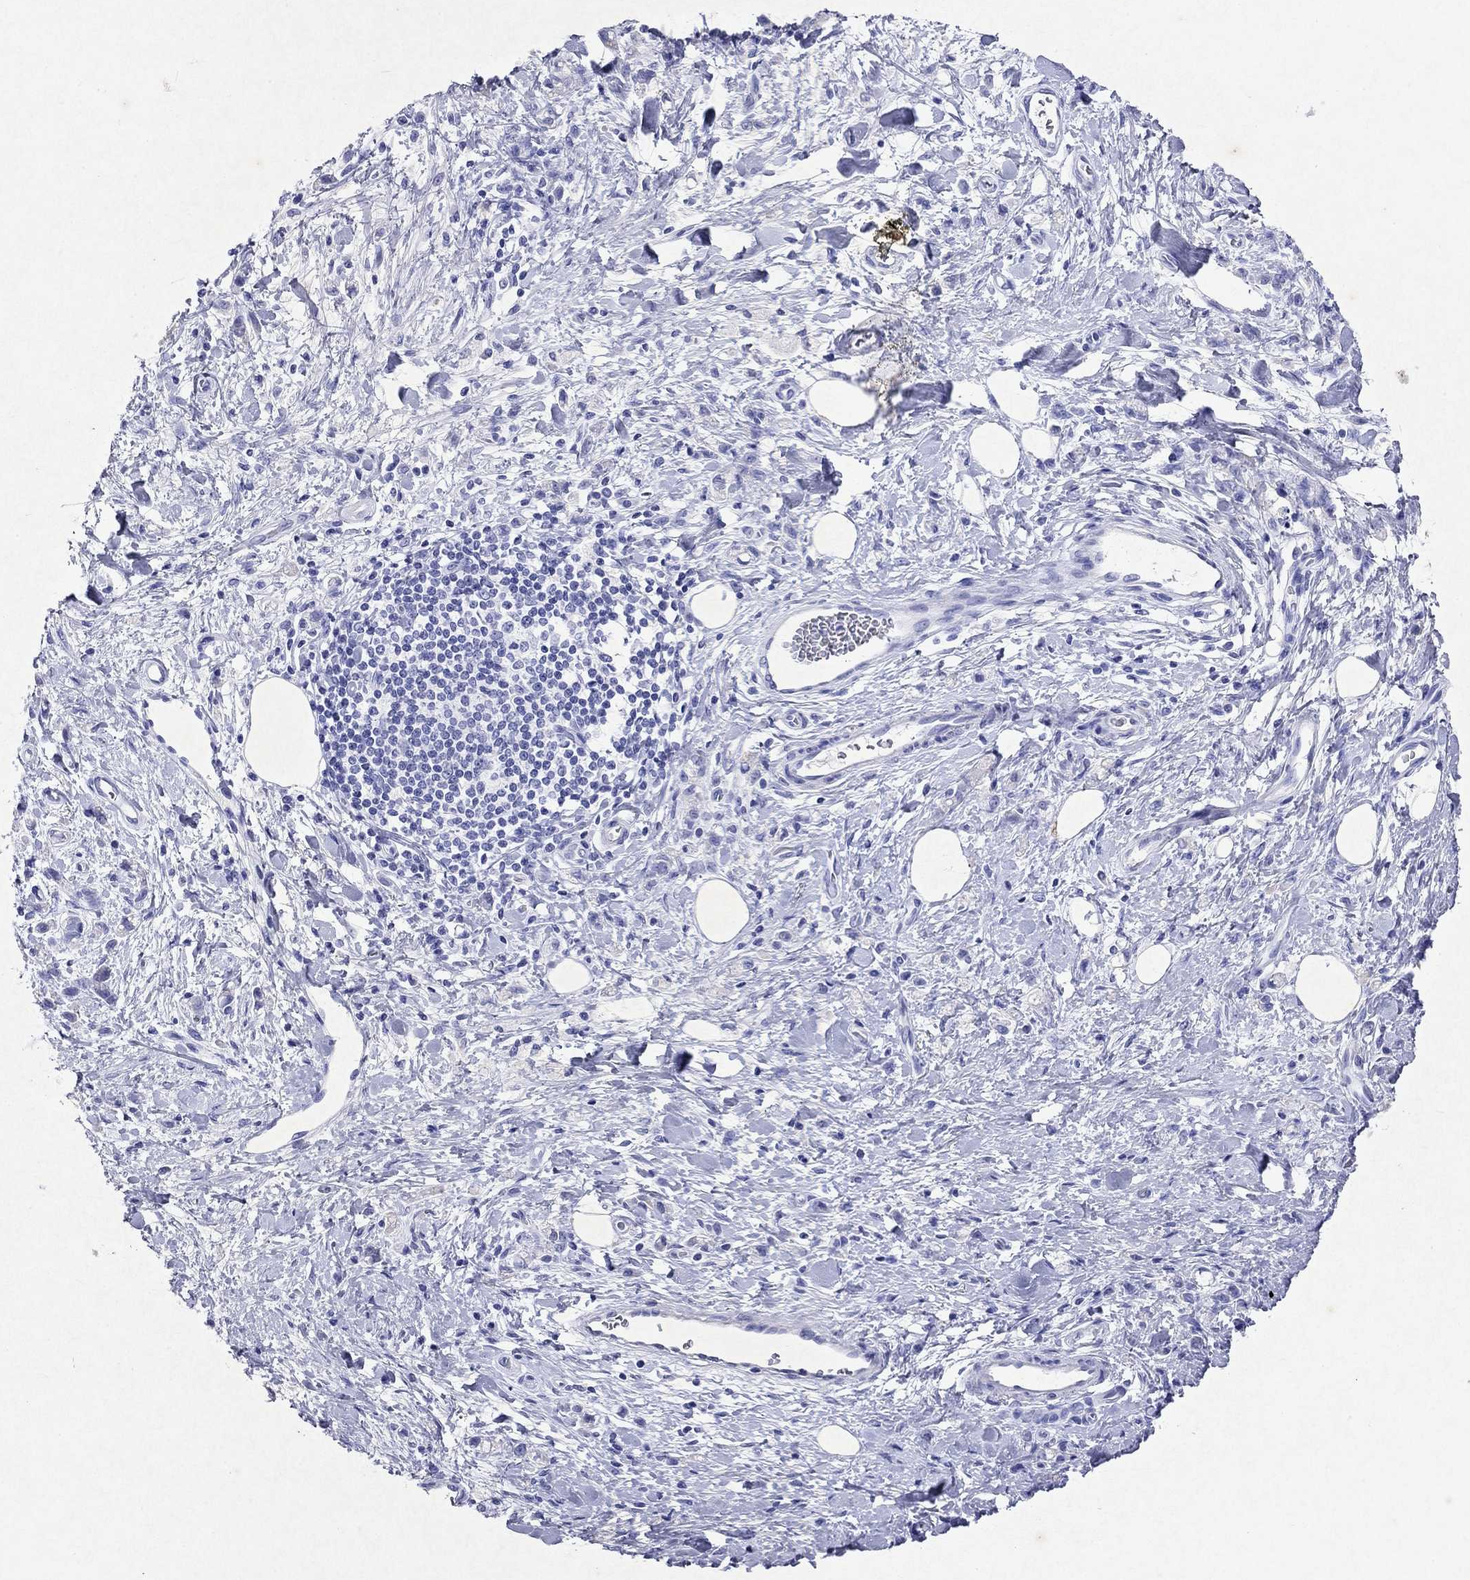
{"staining": {"intensity": "negative", "quantity": "none", "location": "none"}, "tissue": "stomach cancer", "cell_type": "Tumor cells", "image_type": "cancer", "snomed": [{"axis": "morphology", "description": "Adenocarcinoma, NOS"}, {"axis": "topography", "description": "Stomach"}], "caption": "Tumor cells are negative for brown protein staining in stomach cancer (adenocarcinoma). The staining is performed using DAB (3,3'-diaminobenzidine) brown chromogen with nuclei counter-stained in using hematoxylin.", "gene": "ARMC12", "patient": {"sex": "male", "age": 77}}